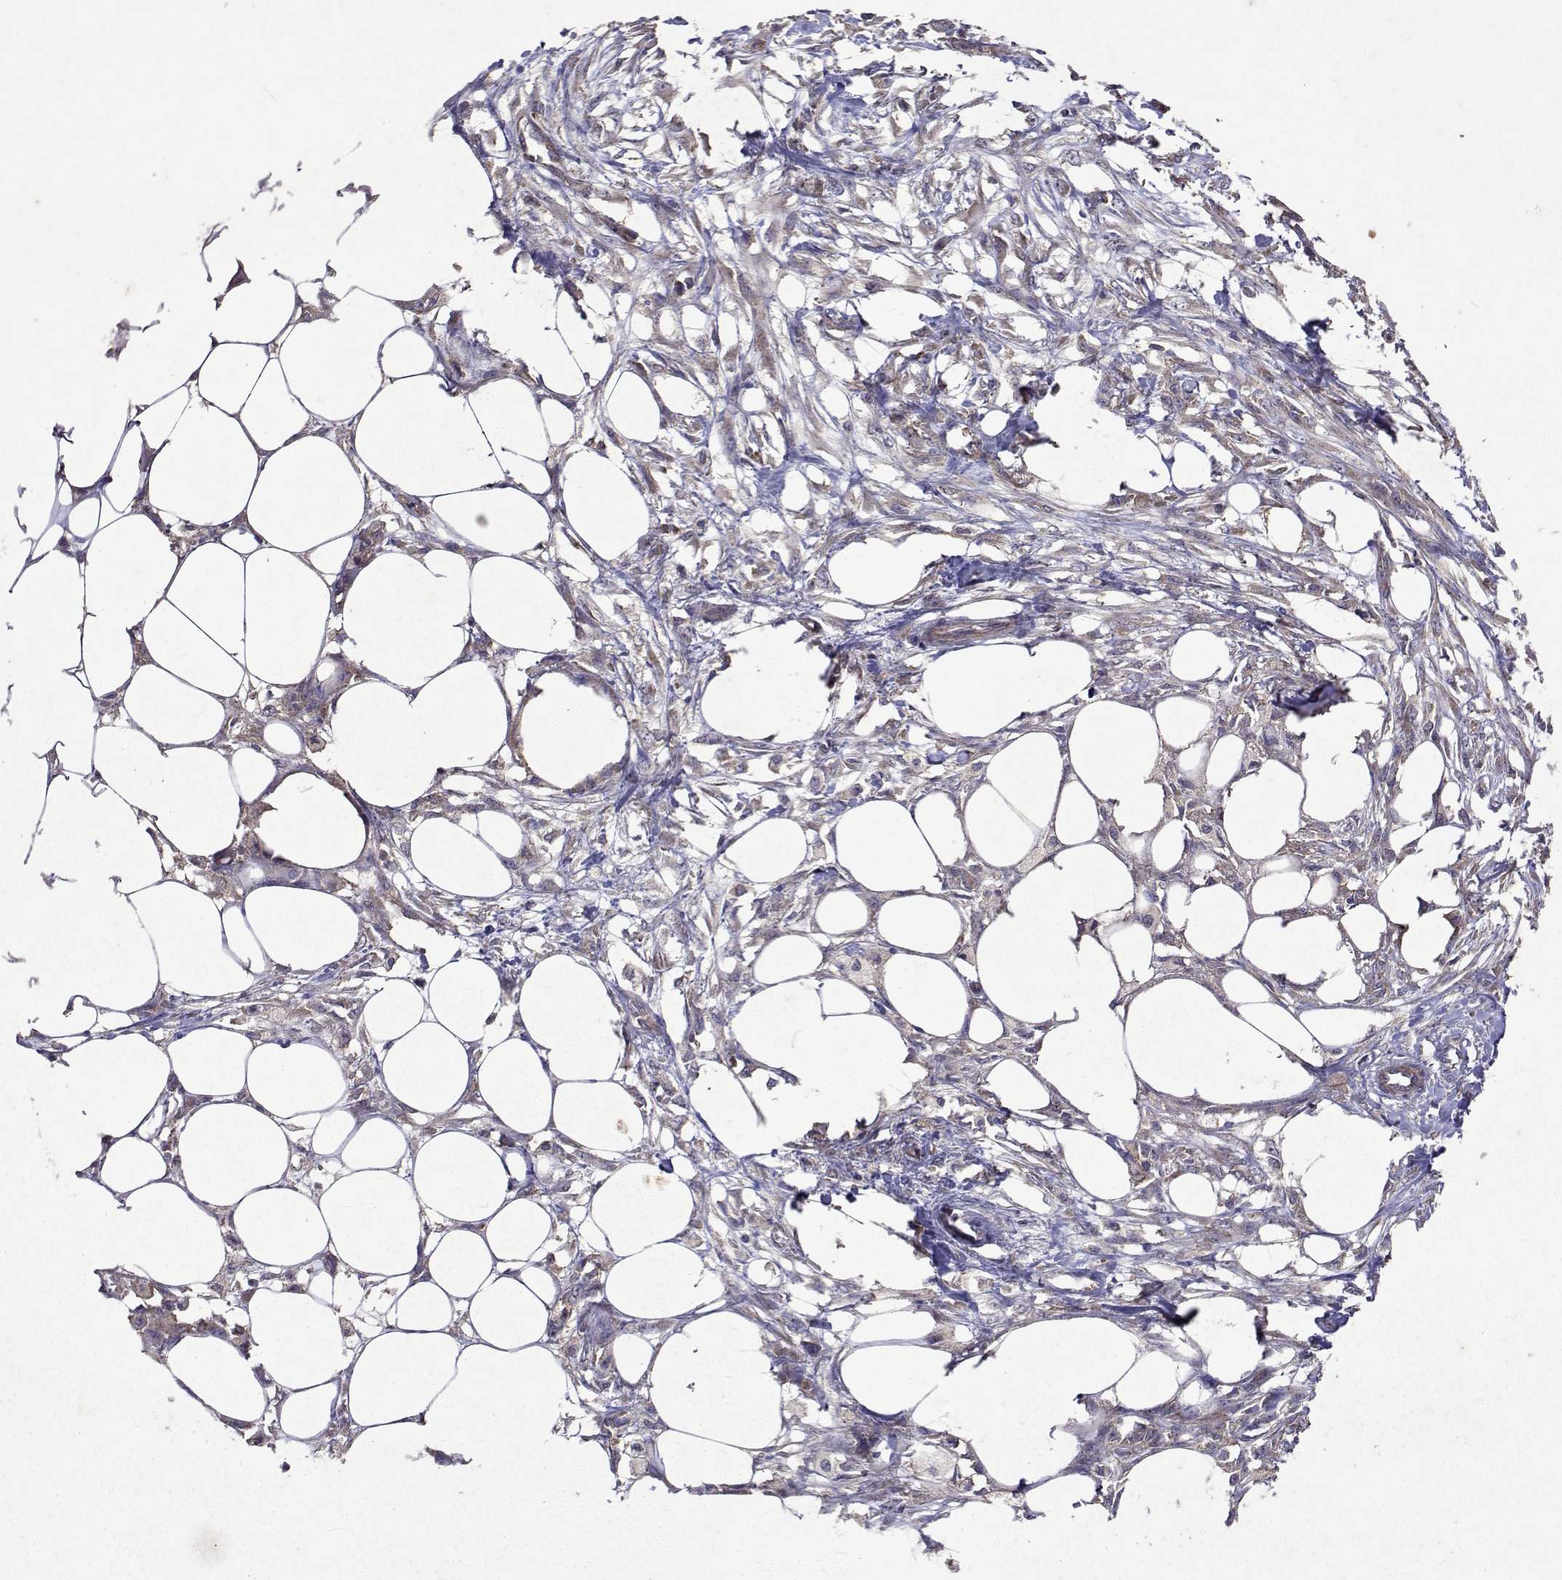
{"staining": {"intensity": "weak", "quantity": "<25%", "location": "cytoplasmic/membranous"}, "tissue": "skin cancer", "cell_type": "Tumor cells", "image_type": "cancer", "snomed": [{"axis": "morphology", "description": "Squamous cell carcinoma, NOS"}, {"axis": "topography", "description": "Skin"}], "caption": "Squamous cell carcinoma (skin) was stained to show a protein in brown. There is no significant staining in tumor cells.", "gene": "TARBP2", "patient": {"sex": "female", "age": 59}}